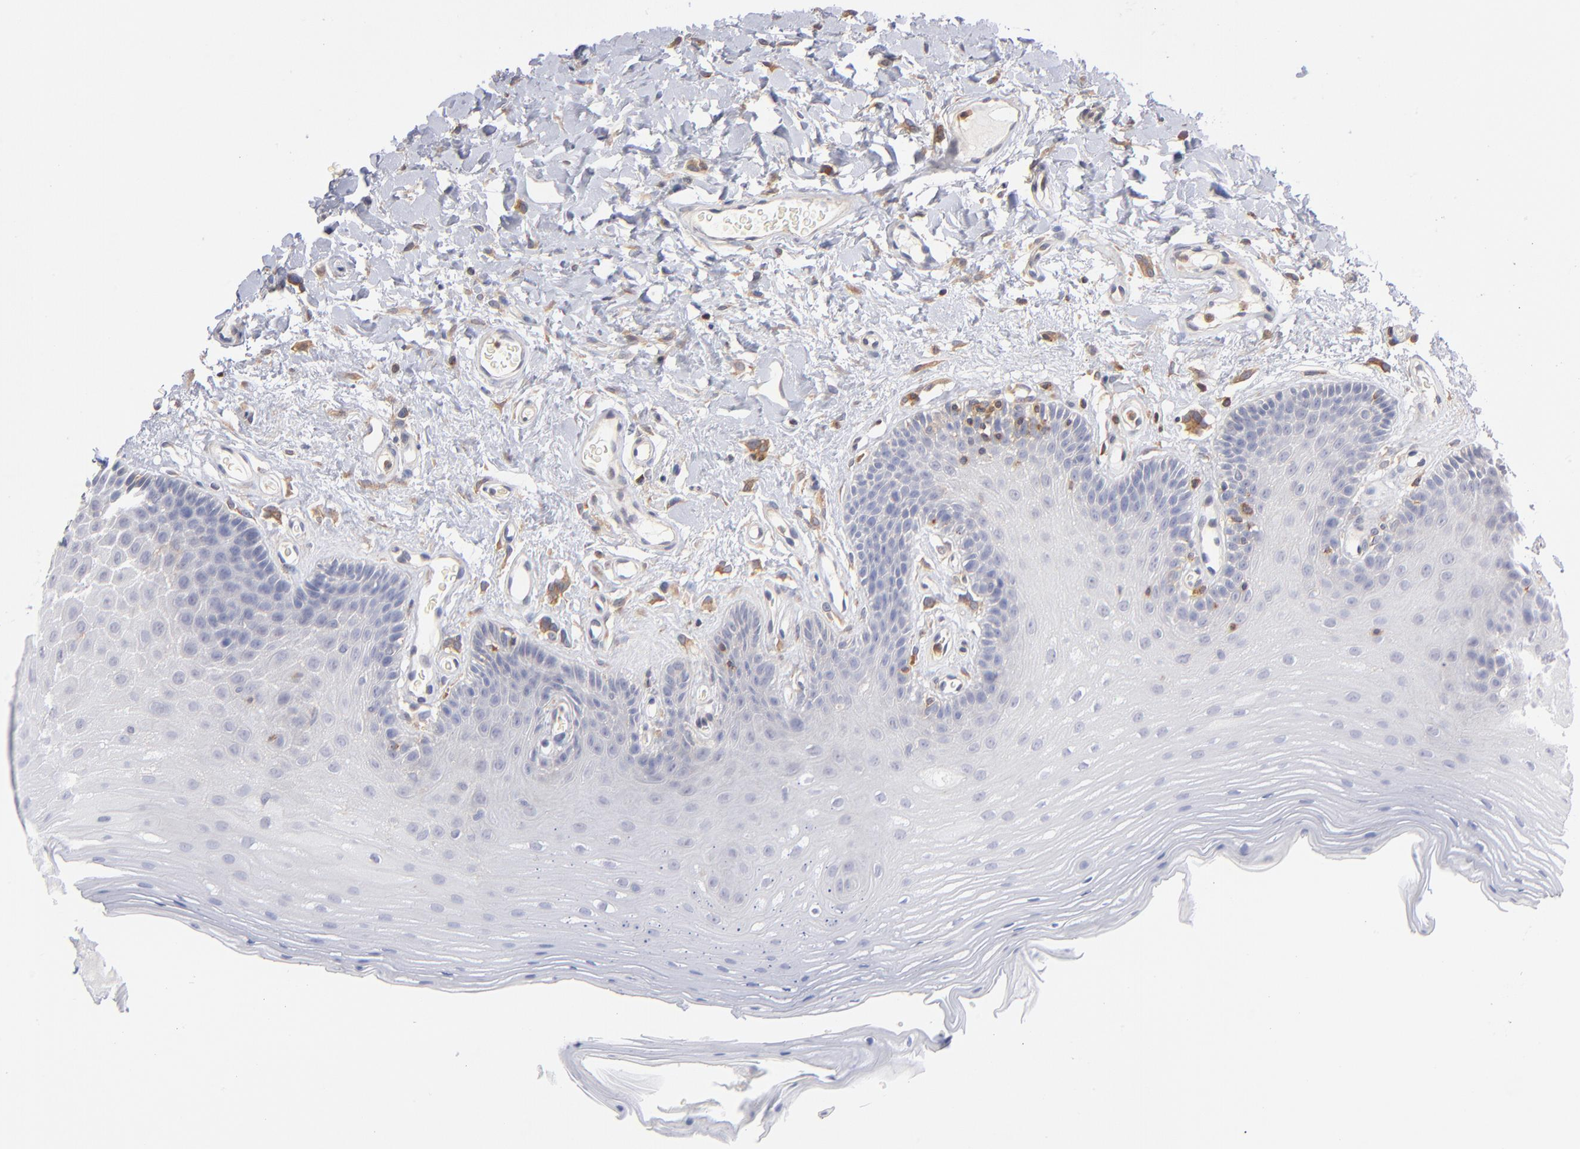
{"staining": {"intensity": "negative", "quantity": "none", "location": "none"}, "tissue": "oral mucosa", "cell_type": "Squamous epithelial cells", "image_type": "normal", "snomed": [{"axis": "morphology", "description": "Normal tissue, NOS"}, {"axis": "morphology", "description": "Squamous cell carcinoma, NOS"}, {"axis": "topography", "description": "Skeletal muscle"}, {"axis": "topography", "description": "Oral tissue"}, {"axis": "topography", "description": "Head-Neck"}], "caption": "Immunohistochemical staining of unremarkable oral mucosa exhibits no significant staining in squamous epithelial cells.", "gene": "WIPF1", "patient": {"sex": "male", "age": 71}}